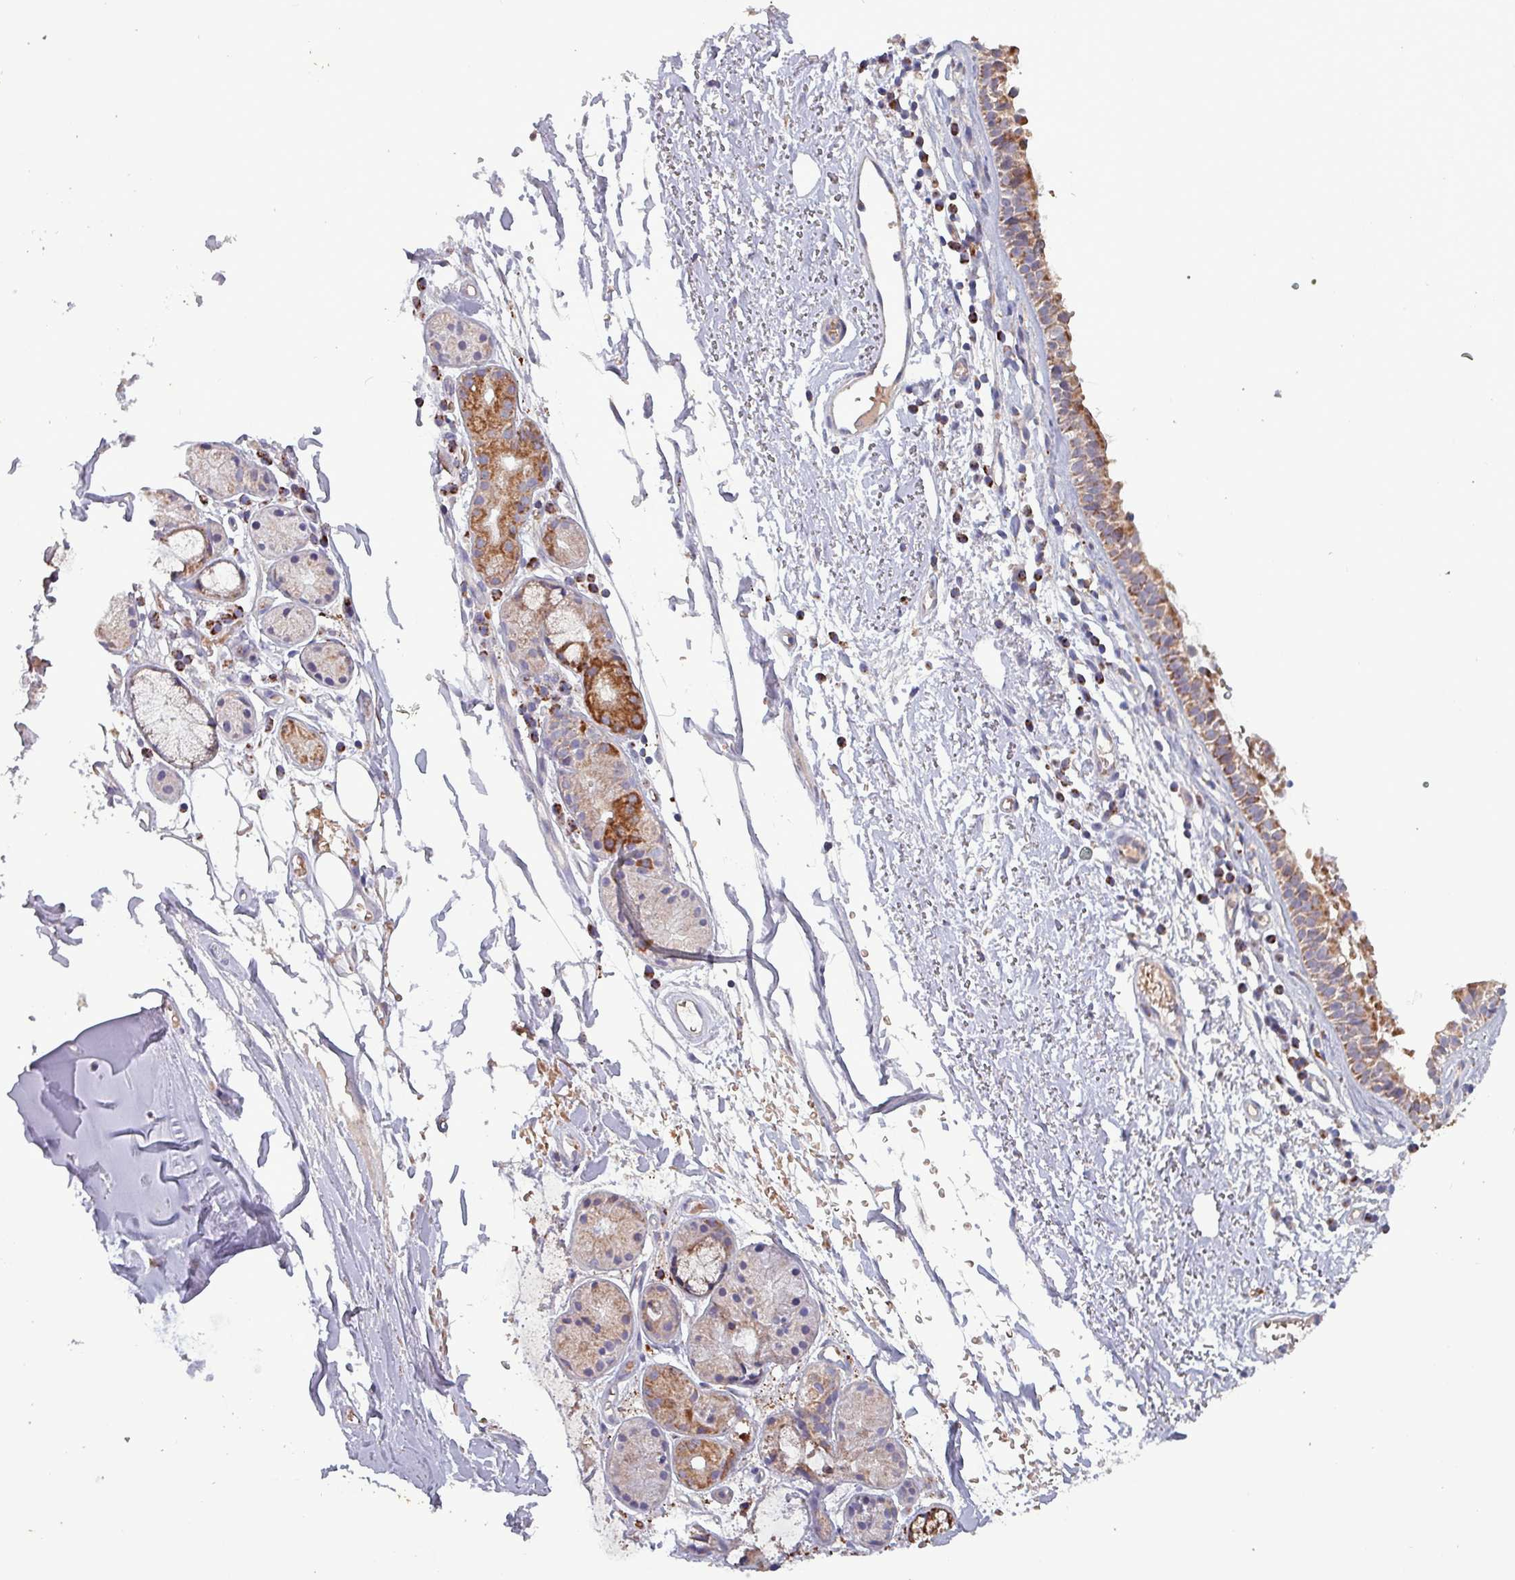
{"staining": {"intensity": "strong", "quantity": ">75%", "location": "cytoplasmic/membranous"}, "tissue": "nasopharynx", "cell_type": "Respiratory epithelial cells", "image_type": "normal", "snomed": [{"axis": "morphology", "description": "Normal tissue, NOS"}, {"axis": "topography", "description": "Cartilage tissue"}, {"axis": "topography", "description": "Nasopharynx"}], "caption": "Strong cytoplasmic/membranous positivity is present in about >75% of respiratory epithelial cells in unremarkable nasopharynx. The protein of interest is stained brown, and the nuclei are stained in blue (DAB (3,3'-diaminobenzidine) IHC with brightfield microscopy, high magnification).", "gene": "ZNF322", "patient": {"sex": "male", "age": 56}}